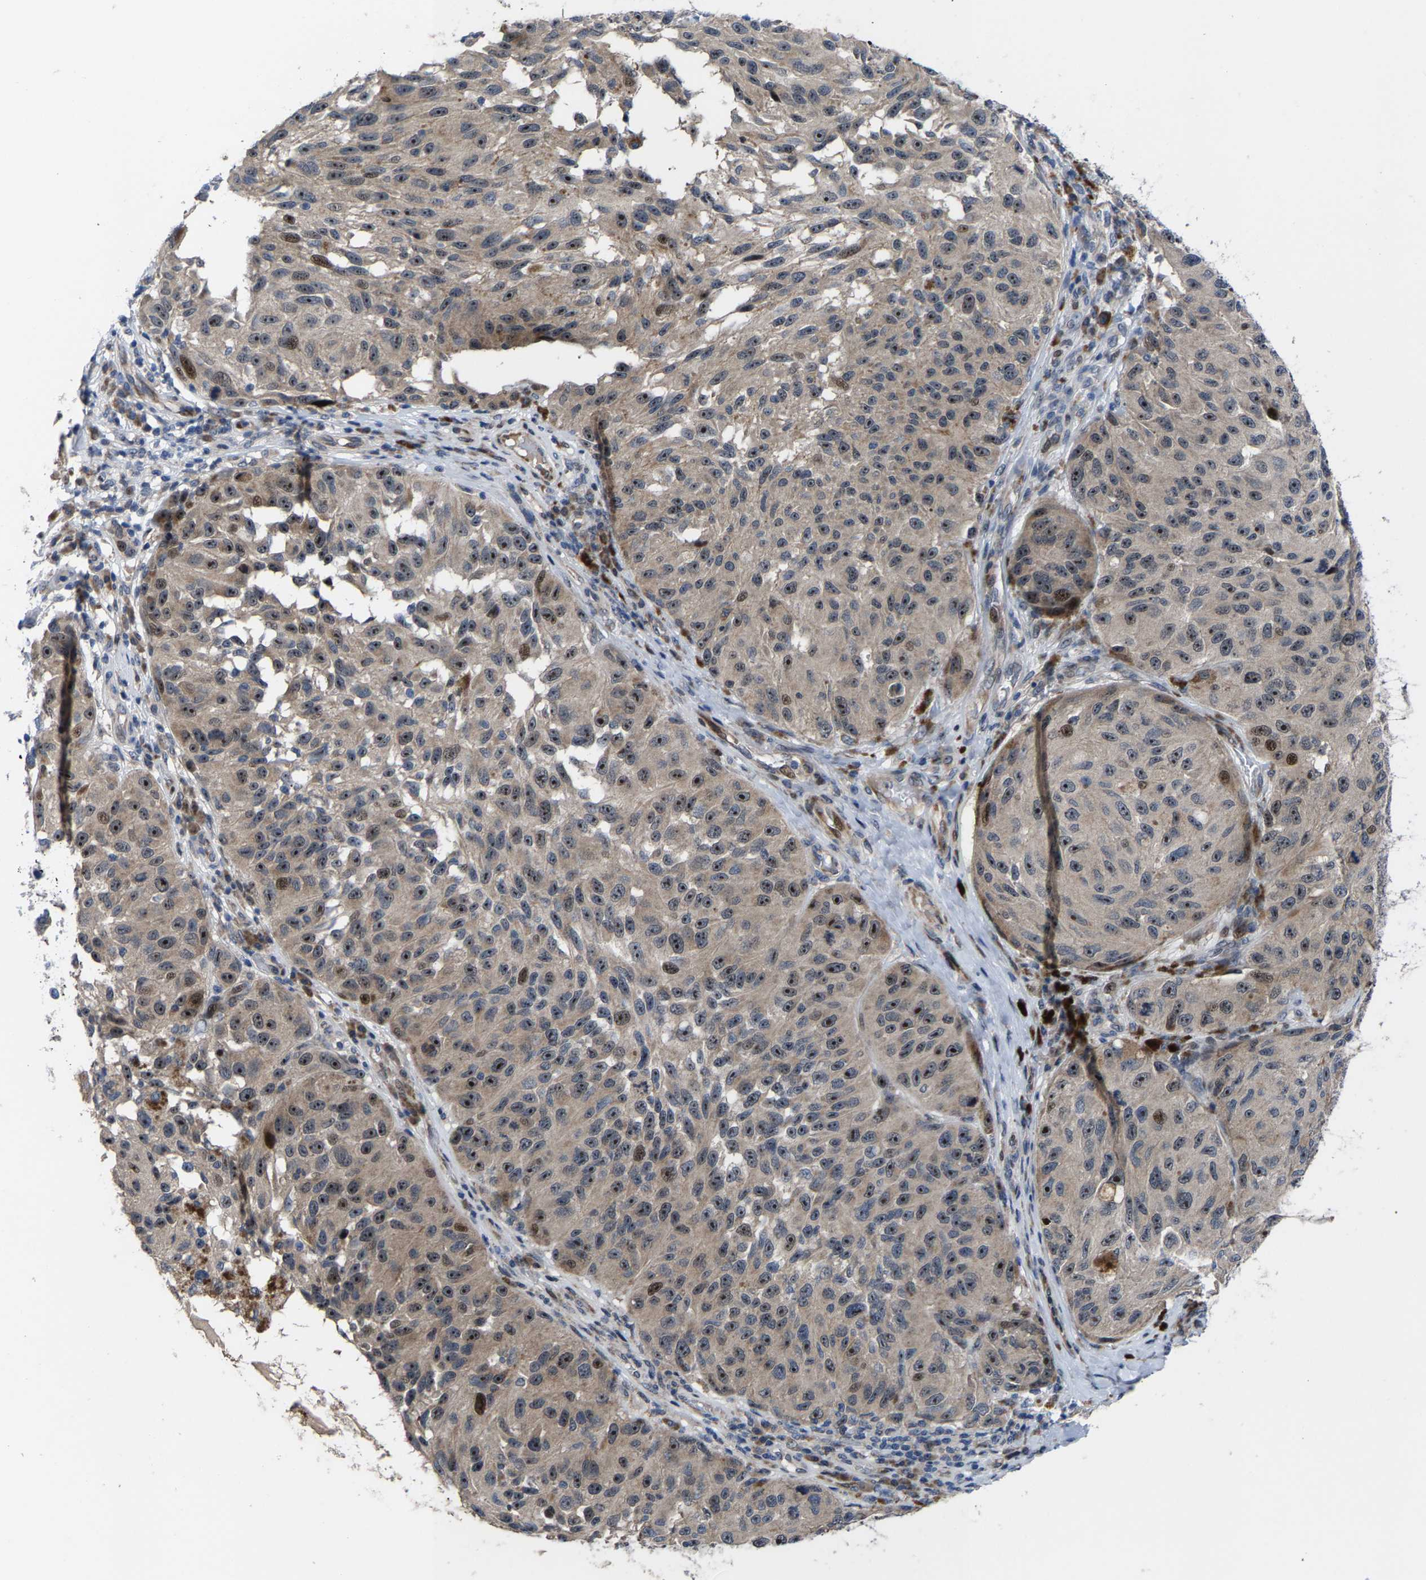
{"staining": {"intensity": "moderate", "quantity": ">75%", "location": "cytoplasmic/membranous,nuclear"}, "tissue": "melanoma", "cell_type": "Tumor cells", "image_type": "cancer", "snomed": [{"axis": "morphology", "description": "Malignant melanoma, NOS"}, {"axis": "topography", "description": "Skin"}], "caption": "Immunohistochemistry (IHC) image of human malignant melanoma stained for a protein (brown), which exhibits medium levels of moderate cytoplasmic/membranous and nuclear expression in about >75% of tumor cells.", "gene": "HAUS6", "patient": {"sex": "female", "age": 73}}